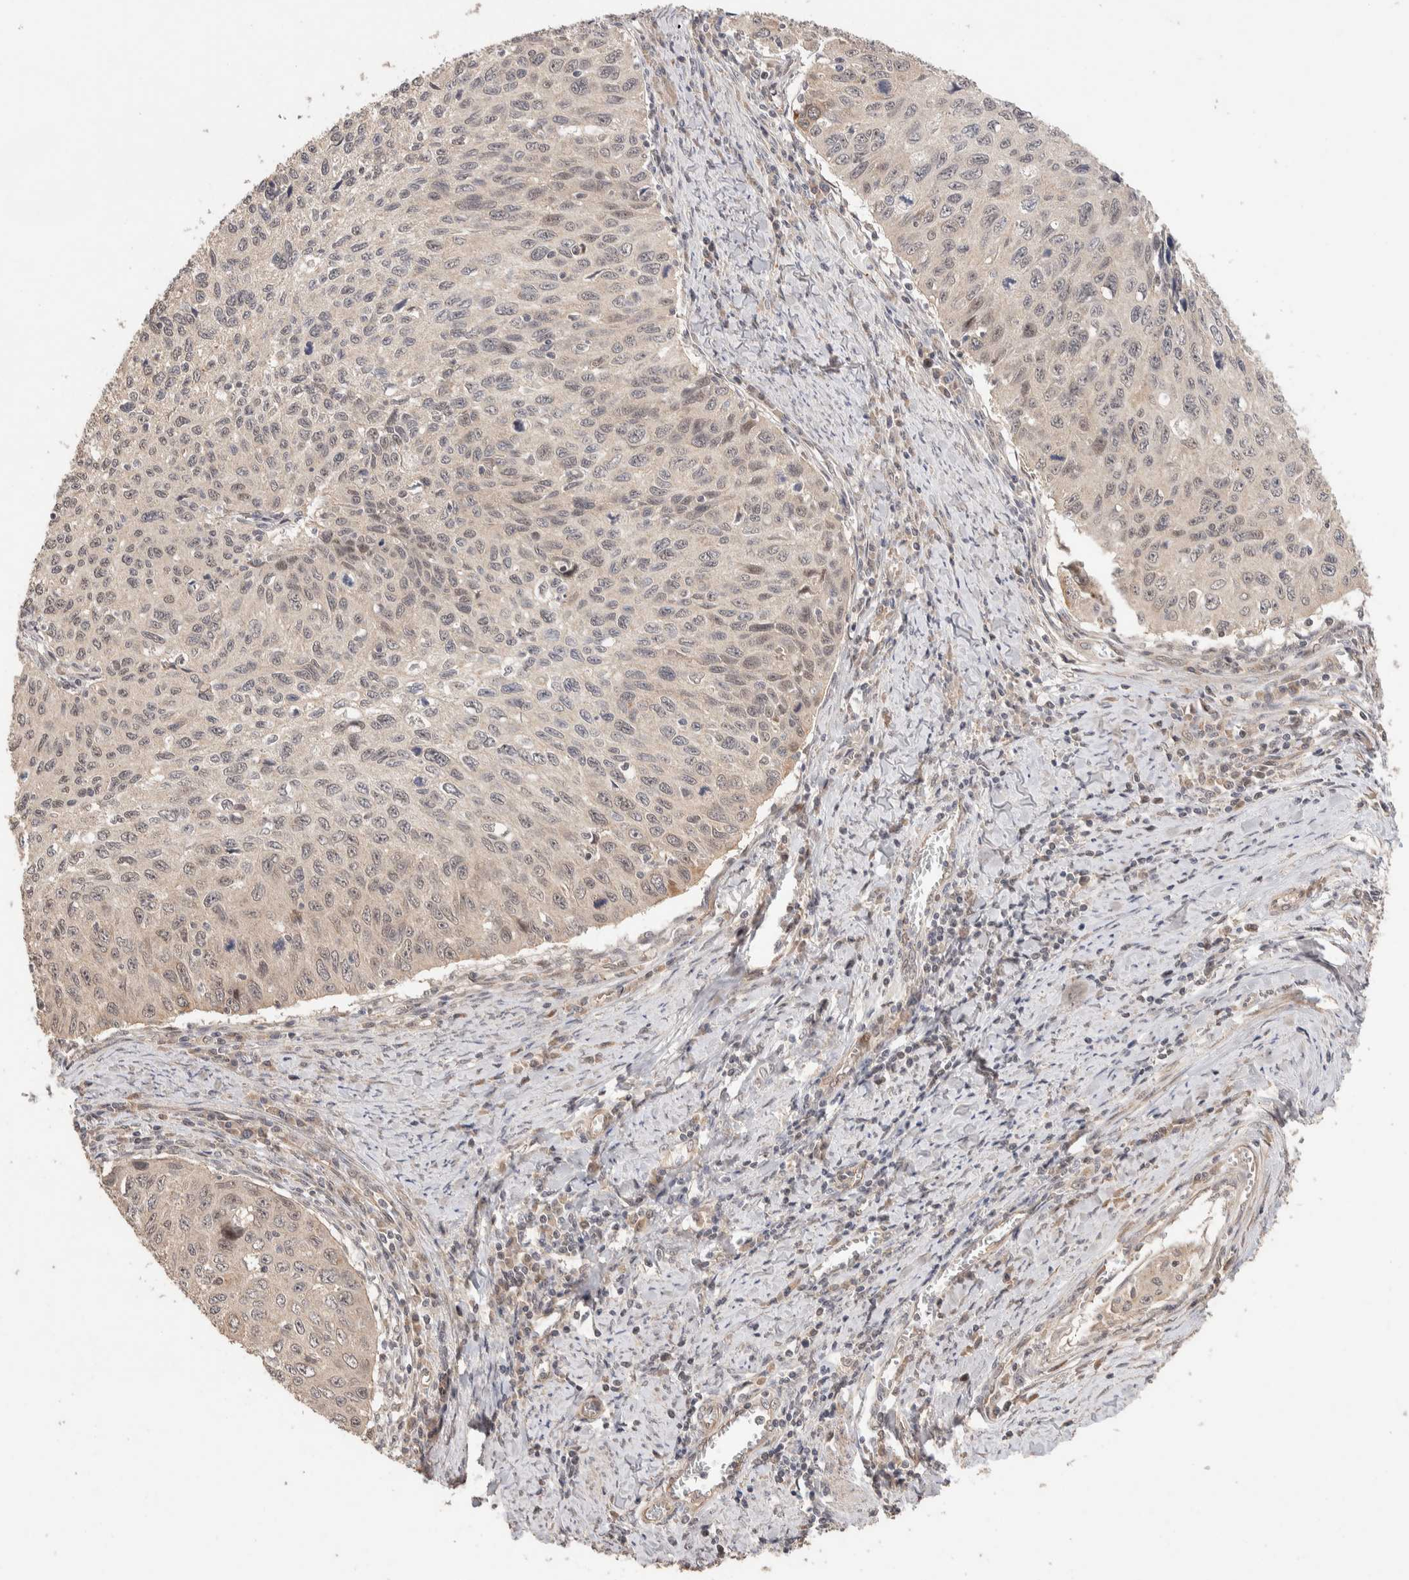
{"staining": {"intensity": "weak", "quantity": "<25%", "location": "nuclear"}, "tissue": "cervical cancer", "cell_type": "Tumor cells", "image_type": "cancer", "snomed": [{"axis": "morphology", "description": "Squamous cell carcinoma, NOS"}, {"axis": "topography", "description": "Cervix"}], "caption": "There is no significant staining in tumor cells of cervical squamous cell carcinoma.", "gene": "PRDM15", "patient": {"sex": "female", "age": 53}}